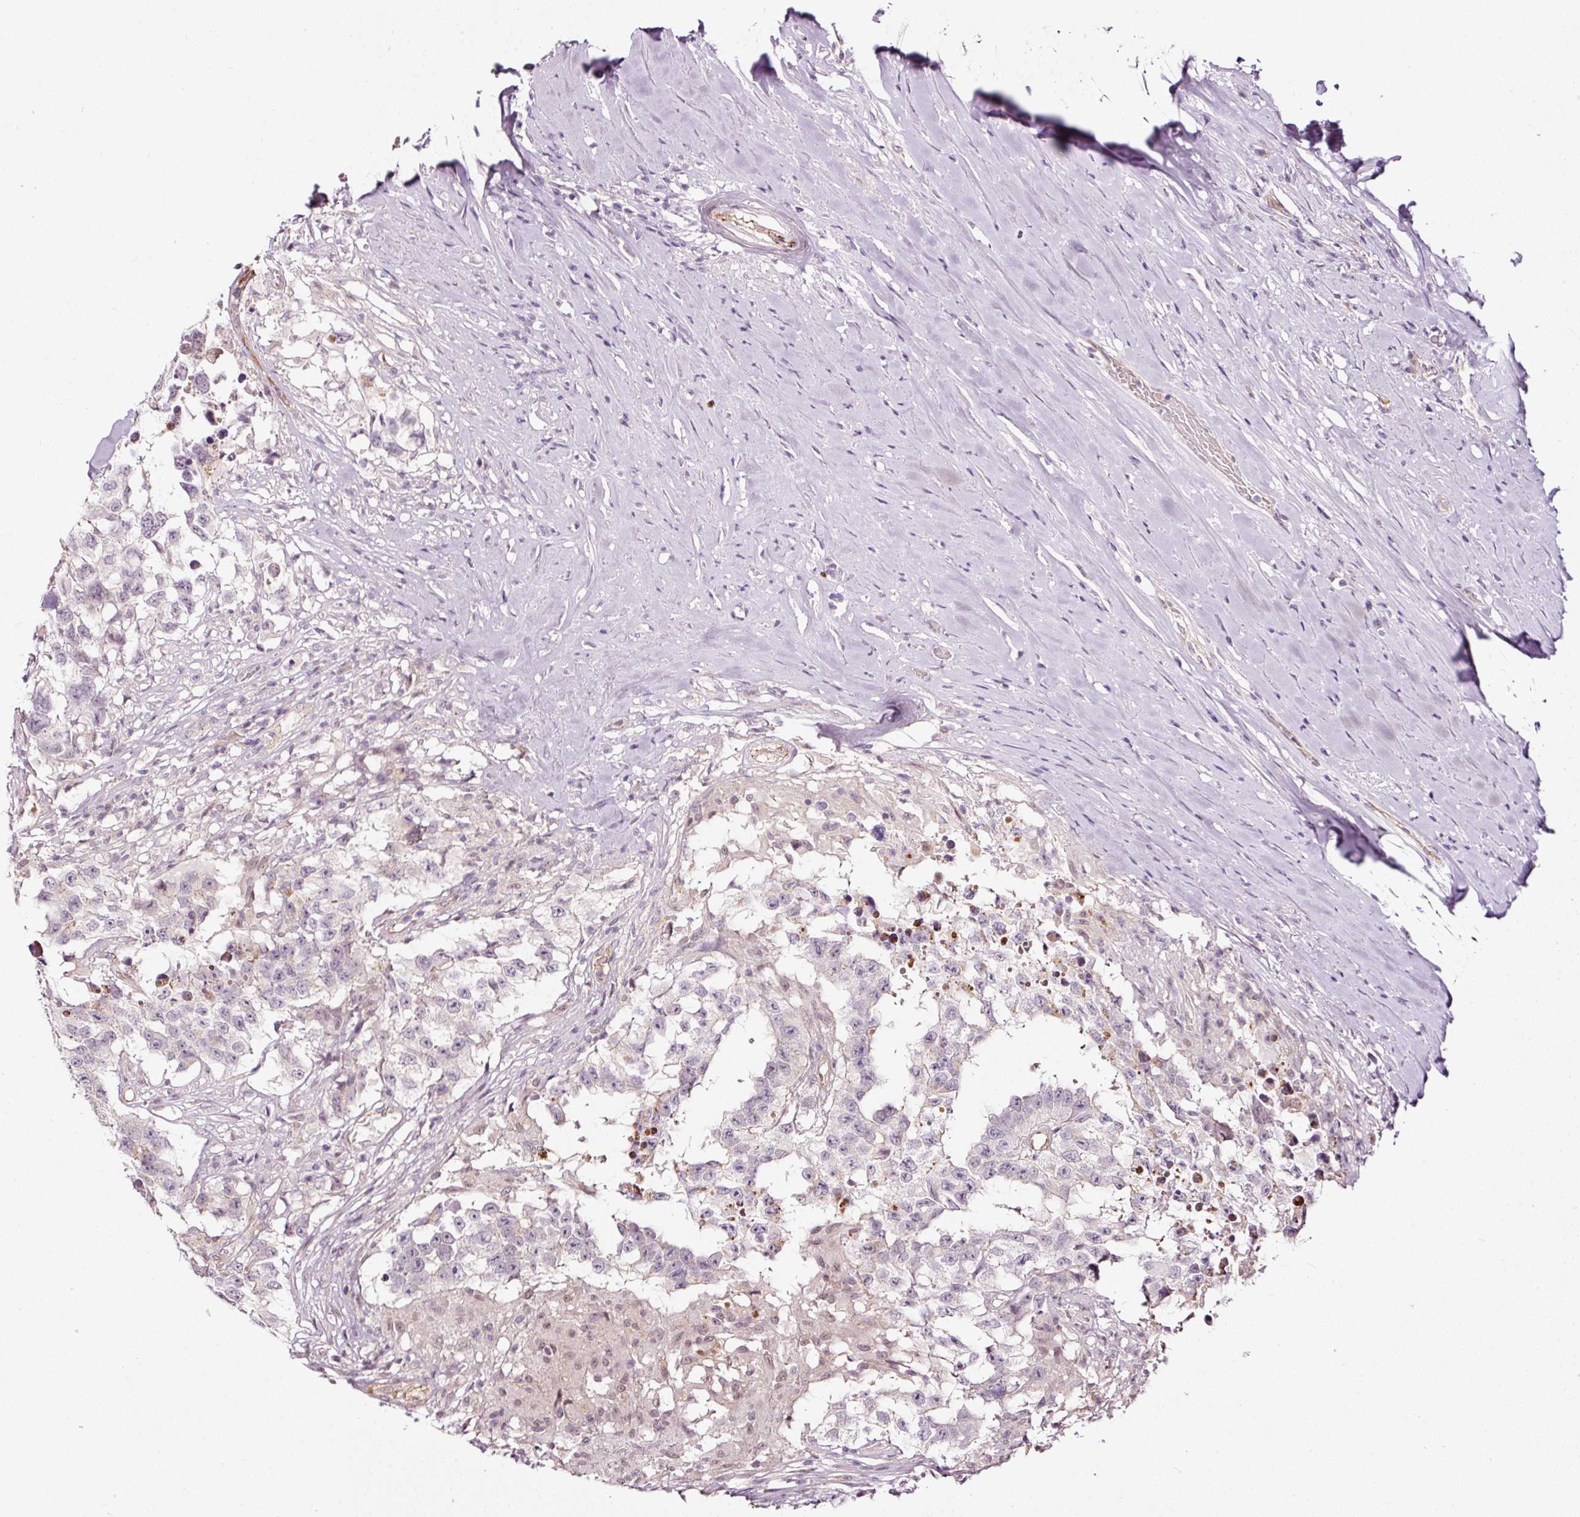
{"staining": {"intensity": "negative", "quantity": "none", "location": "none"}, "tissue": "testis cancer", "cell_type": "Tumor cells", "image_type": "cancer", "snomed": [{"axis": "morphology", "description": "Carcinoma, Embryonal, NOS"}, {"axis": "topography", "description": "Testis"}], "caption": "Immunohistochemical staining of human embryonal carcinoma (testis) displays no significant expression in tumor cells.", "gene": "ABCB4", "patient": {"sex": "male", "age": 83}}